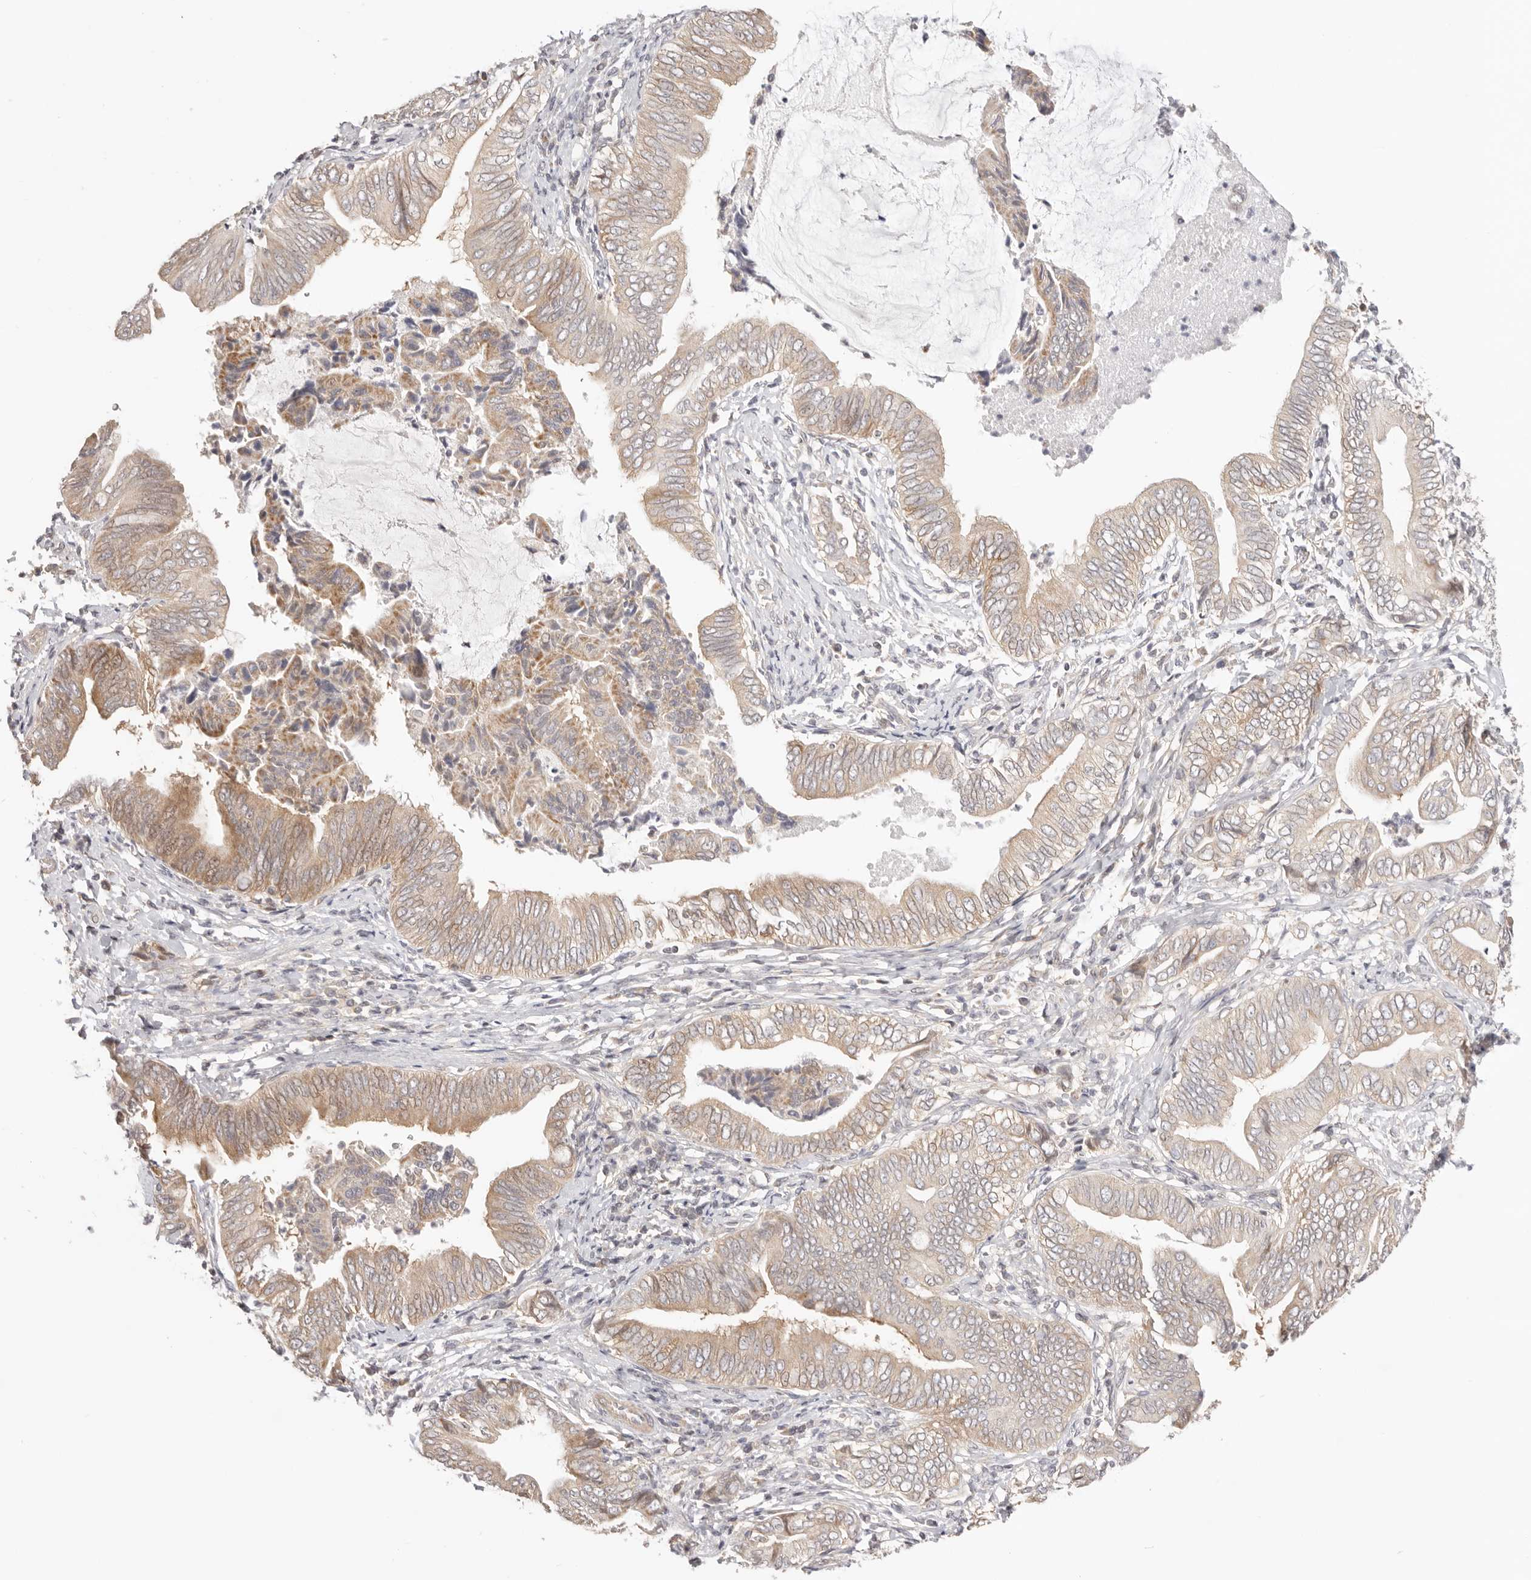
{"staining": {"intensity": "moderate", "quantity": ">75%", "location": "cytoplasmic/membranous"}, "tissue": "pancreatic cancer", "cell_type": "Tumor cells", "image_type": "cancer", "snomed": [{"axis": "morphology", "description": "Adenocarcinoma, NOS"}, {"axis": "topography", "description": "Pancreas"}], "caption": "Immunohistochemical staining of pancreatic cancer shows medium levels of moderate cytoplasmic/membranous protein staining in approximately >75% of tumor cells.", "gene": "KCMF1", "patient": {"sex": "male", "age": 75}}